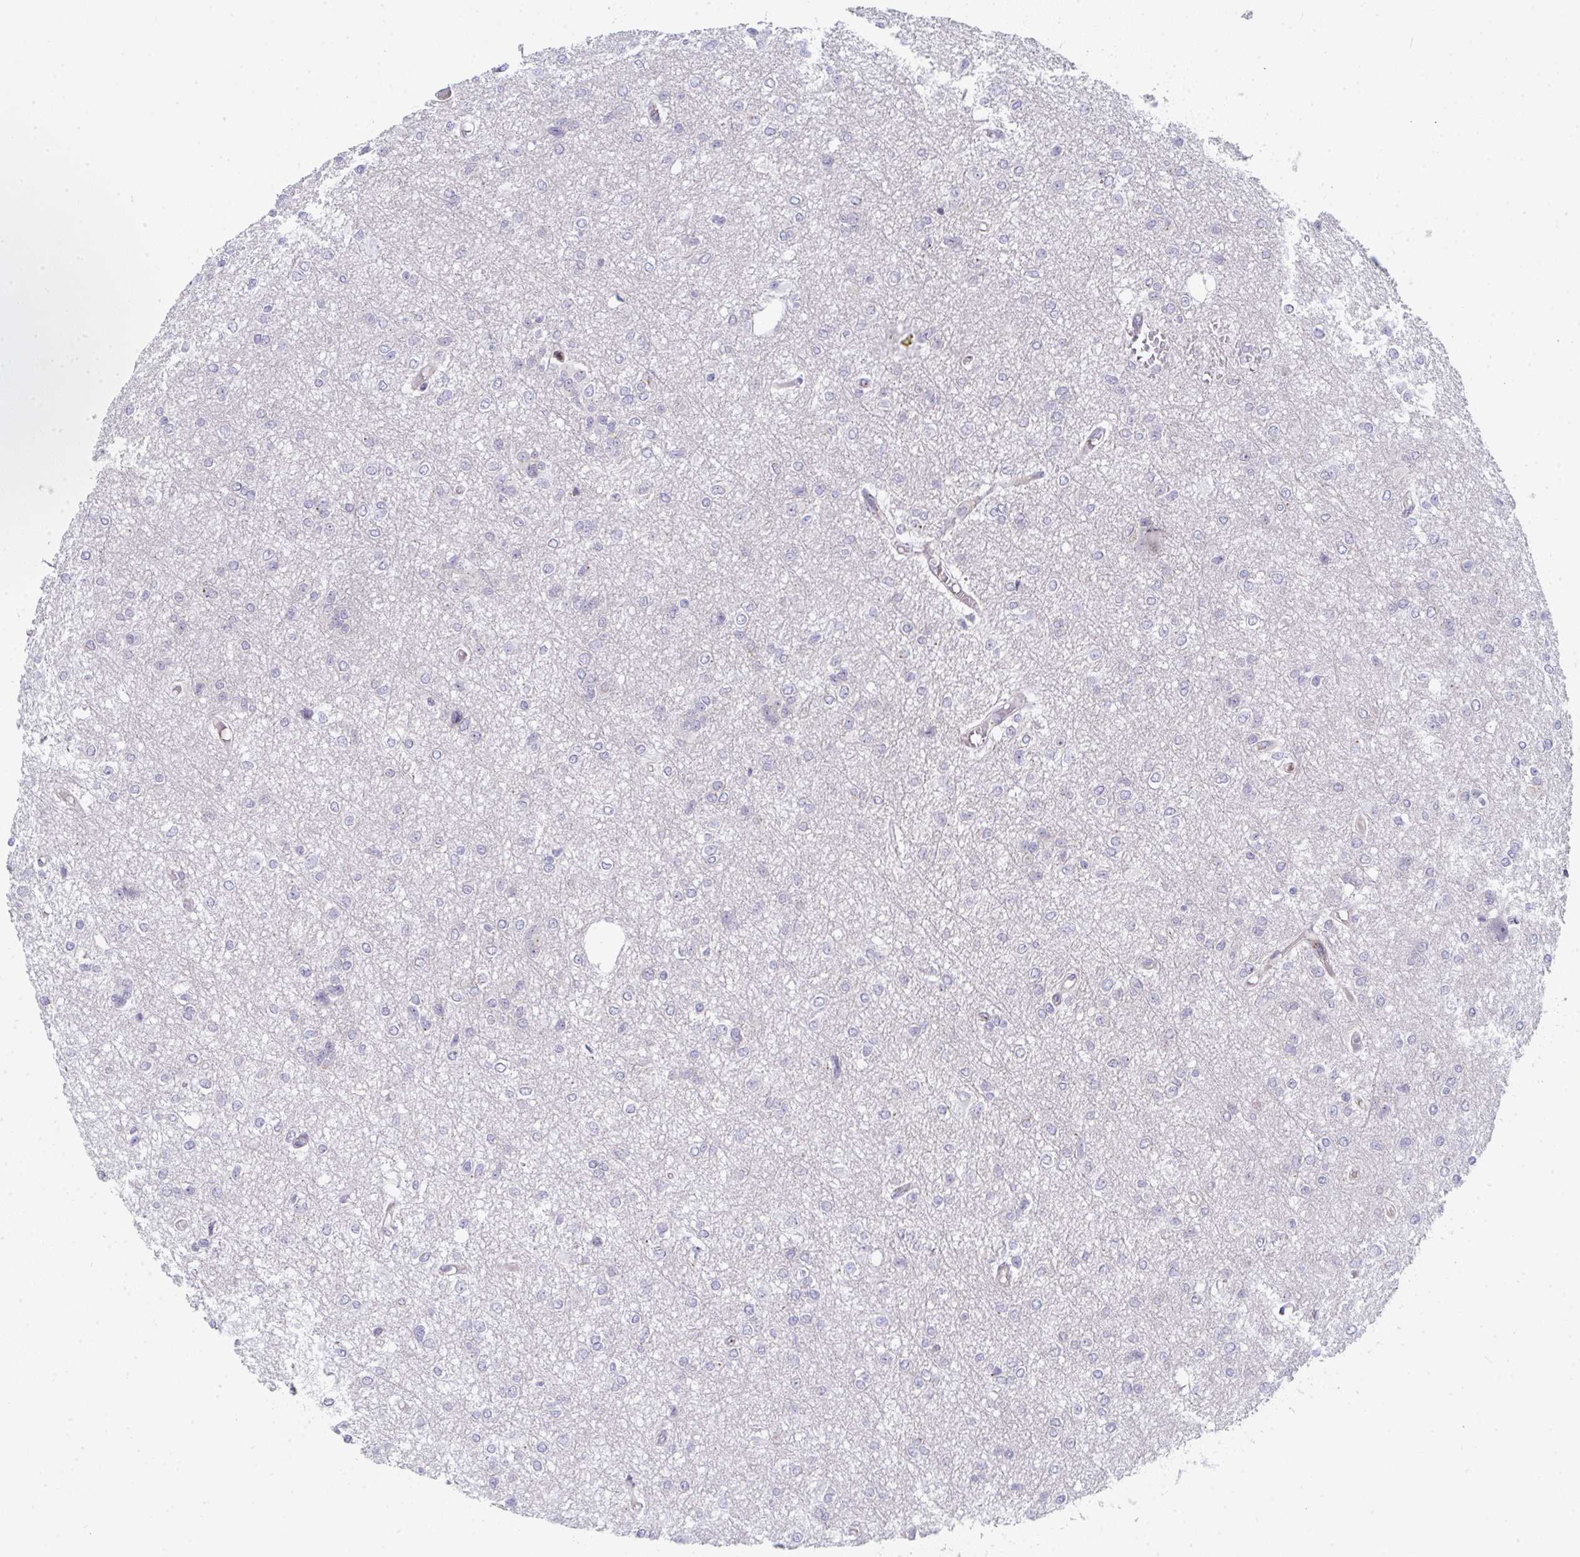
{"staining": {"intensity": "negative", "quantity": "none", "location": "none"}, "tissue": "glioma", "cell_type": "Tumor cells", "image_type": "cancer", "snomed": [{"axis": "morphology", "description": "Glioma, malignant, Low grade"}, {"axis": "topography", "description": "Brain"}], "caption": "DAB (3,3'-diaminobenzidine) immunohistochemical staining of glioma displays no significant positivity in tumor cells.", "gene": "PRKCH", "patient": {"sex": "male", "age": 26}}